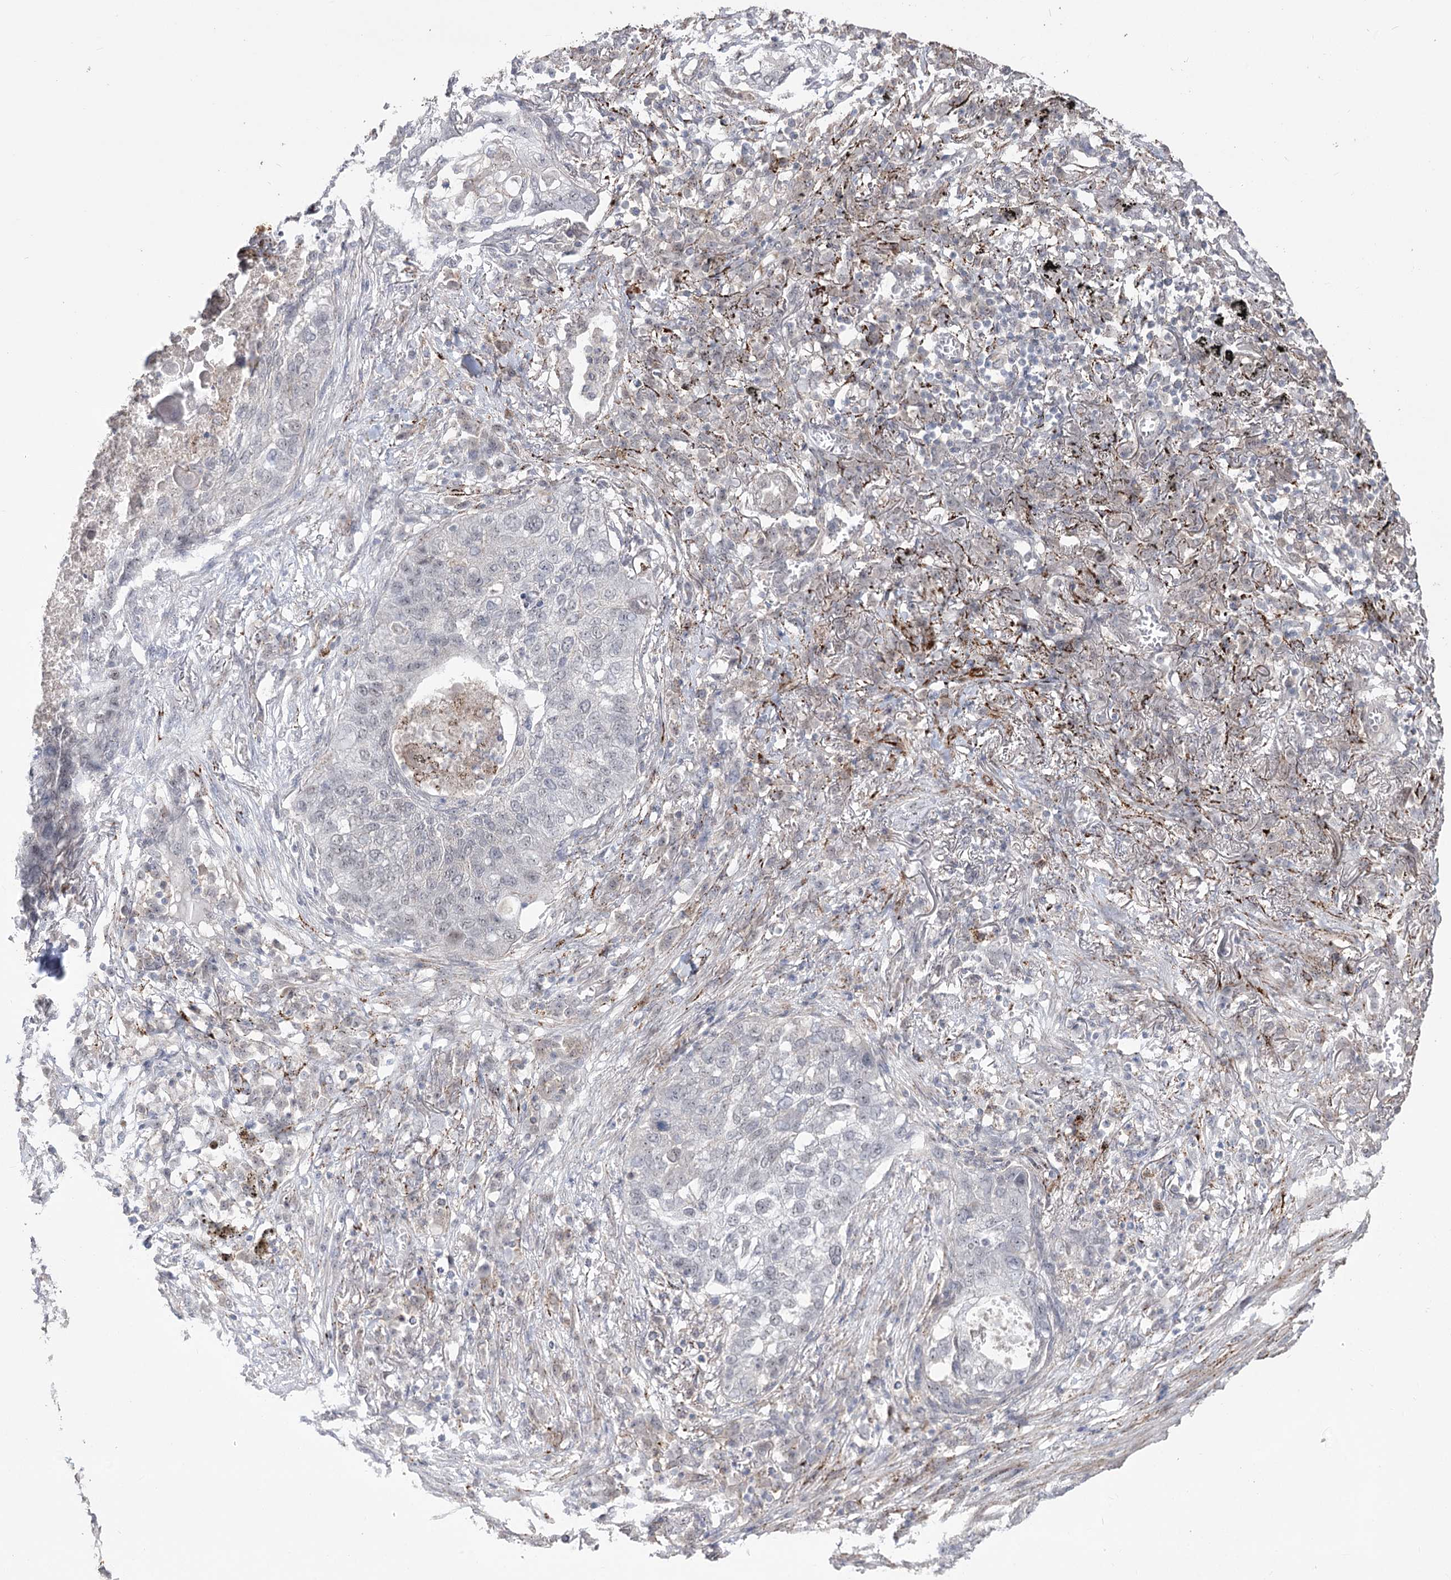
{"staining": {"intensity": "negative", "quantity": "none", "location": "none"}, "tissue": "lung cancer", "cell_type": "Tumor cells", "image_type": "cancer", "snomed": [{"axis": "morphology", "description": "Squamous cell carcinoma, NOS"}, {"axis": "topography", "description": "Lung"}], "caption": "DAB (3,3'-diaminobenzidine) immunohistochemical staining of human lung cancer shows no significant expression in tumor cells.", "gene": "ZSCAN23", "patient": {"sex": "female", "age": 63}}